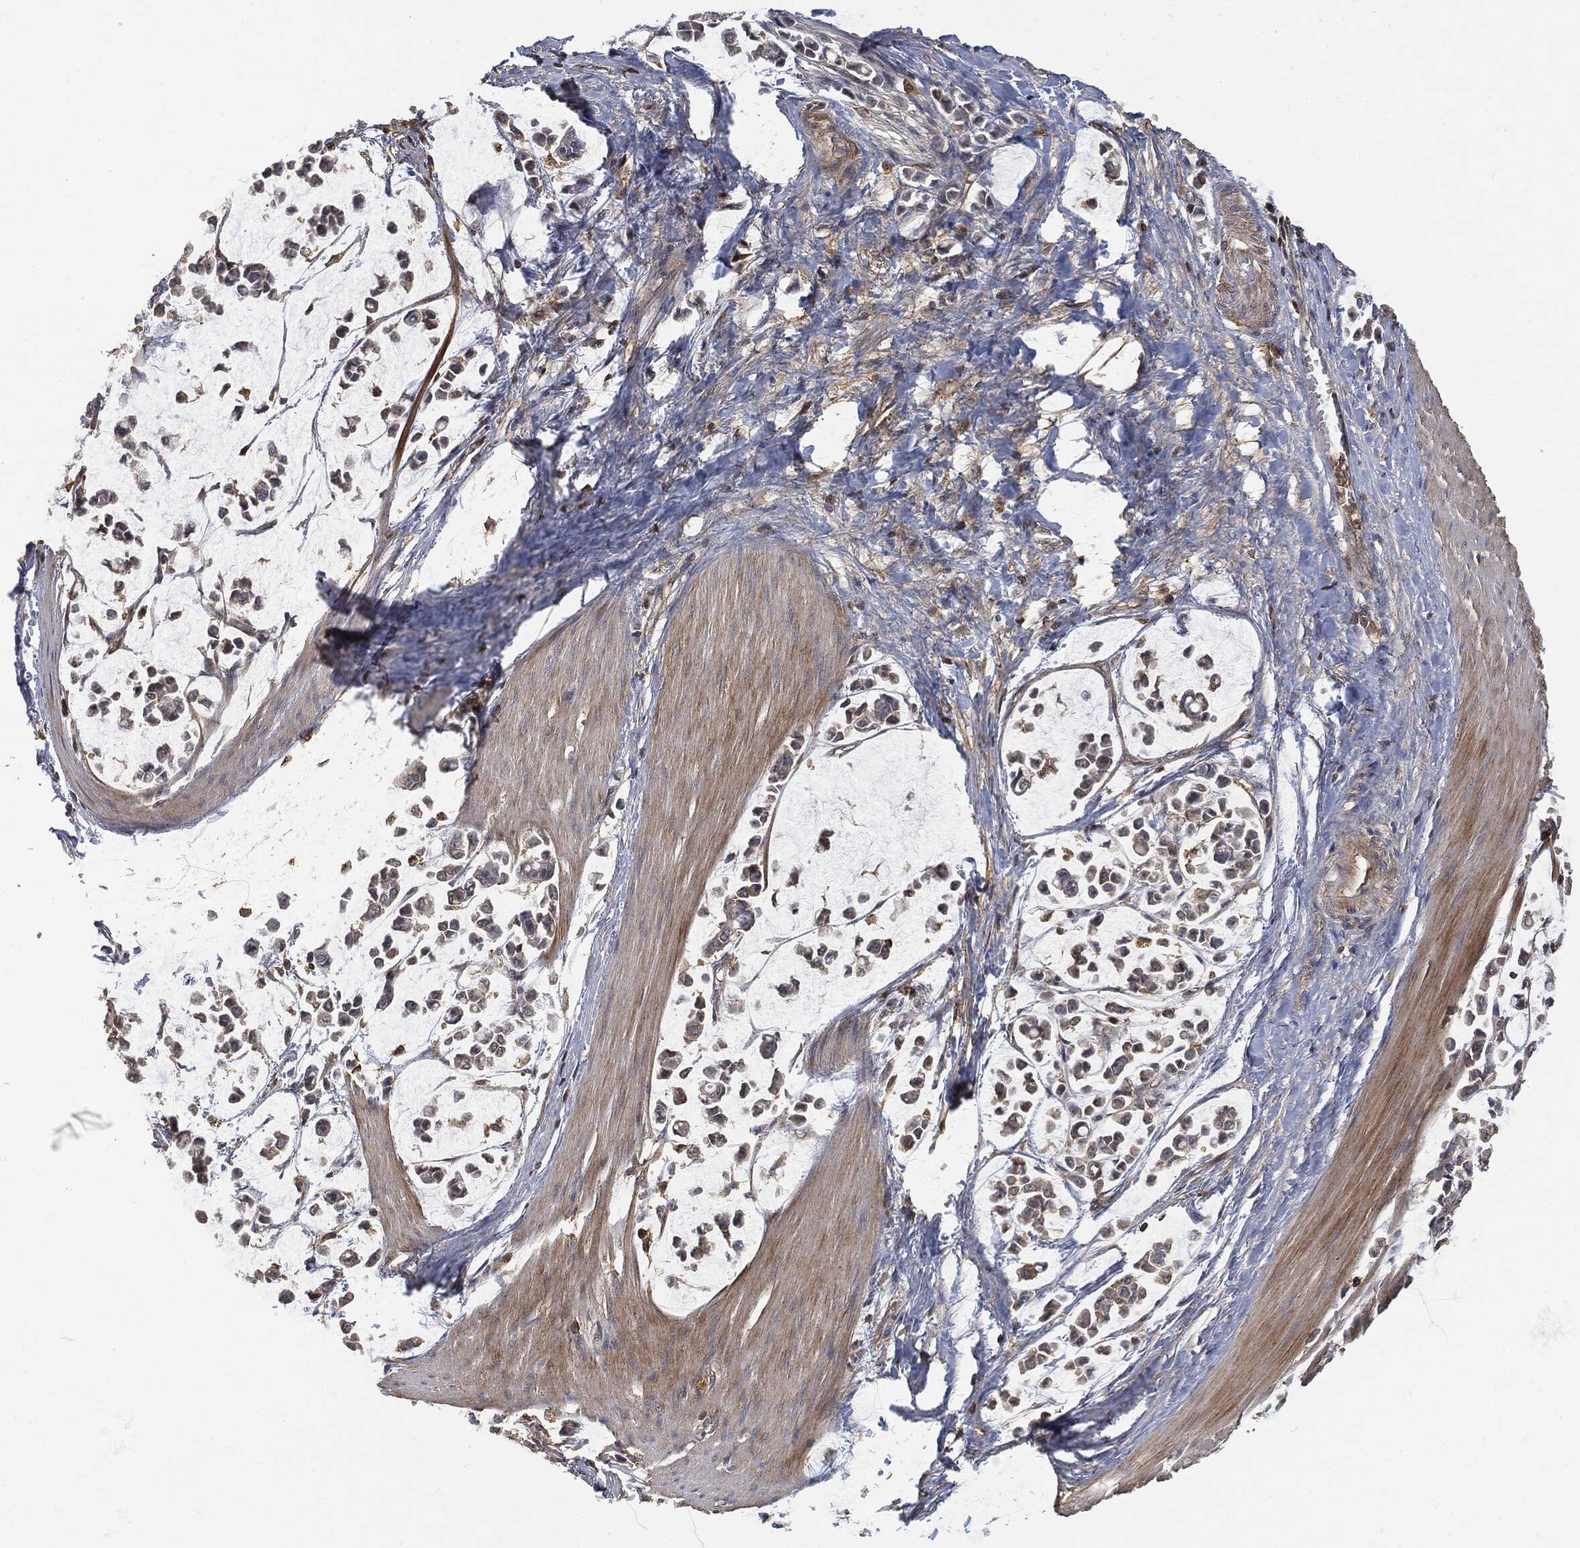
{"staining": {"intensity": "negative", "quantity": "none", "location": "none"}, "tissue": "stomach cancer", "cell_type": "Tumor cells", "image_type": "cancer", "snomed": [{"axis": "morphology", "description": "Adenocarcinoma, NOS"}, {"axis": "topography", "description": "Stomach"}], "caption": "Micrograph shows no protein positivity in tumor cells of stomach cancer (adenocarcinoma) tissue.", "gene": "PSMB10", "patient": {"sex": "male", "age": 82}}